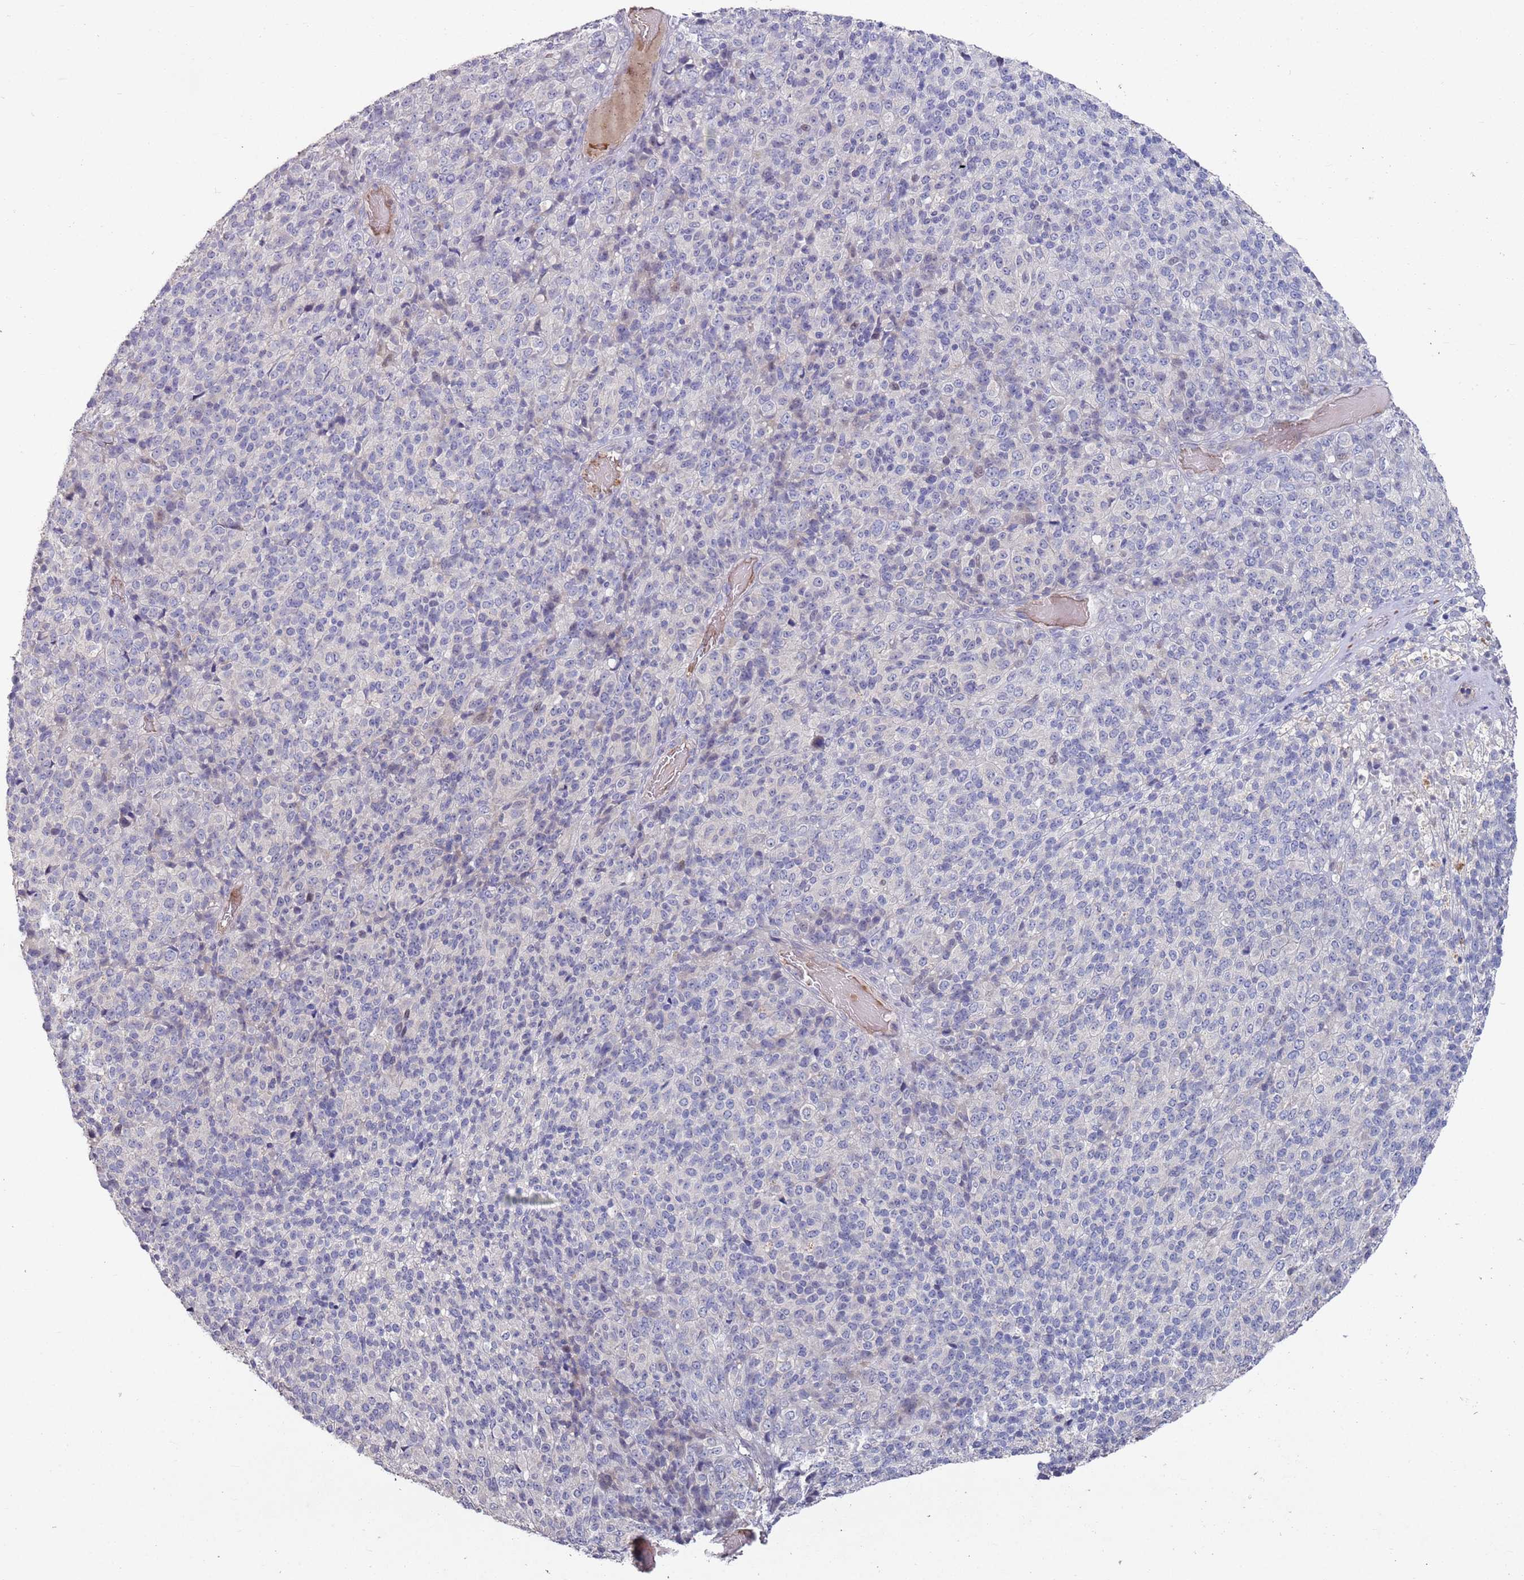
{"staining": {"intensity": "negative", "quantity": "none", "location": "none"}, "tissue": "melanoma", "cell_type": "Tumor cells", "image_type": "cancer", "snomed": [{"axis": "morphology", "description": "Malignant melanoma, Metastatic site"}, {"axis": "topography", "description": "Brain"}], "caption": "Tumor cells show no significant expression in malignant melanoma (metastatic site).", "gene": "LACC1", "patient": {"sex": "female", "age": 56}}